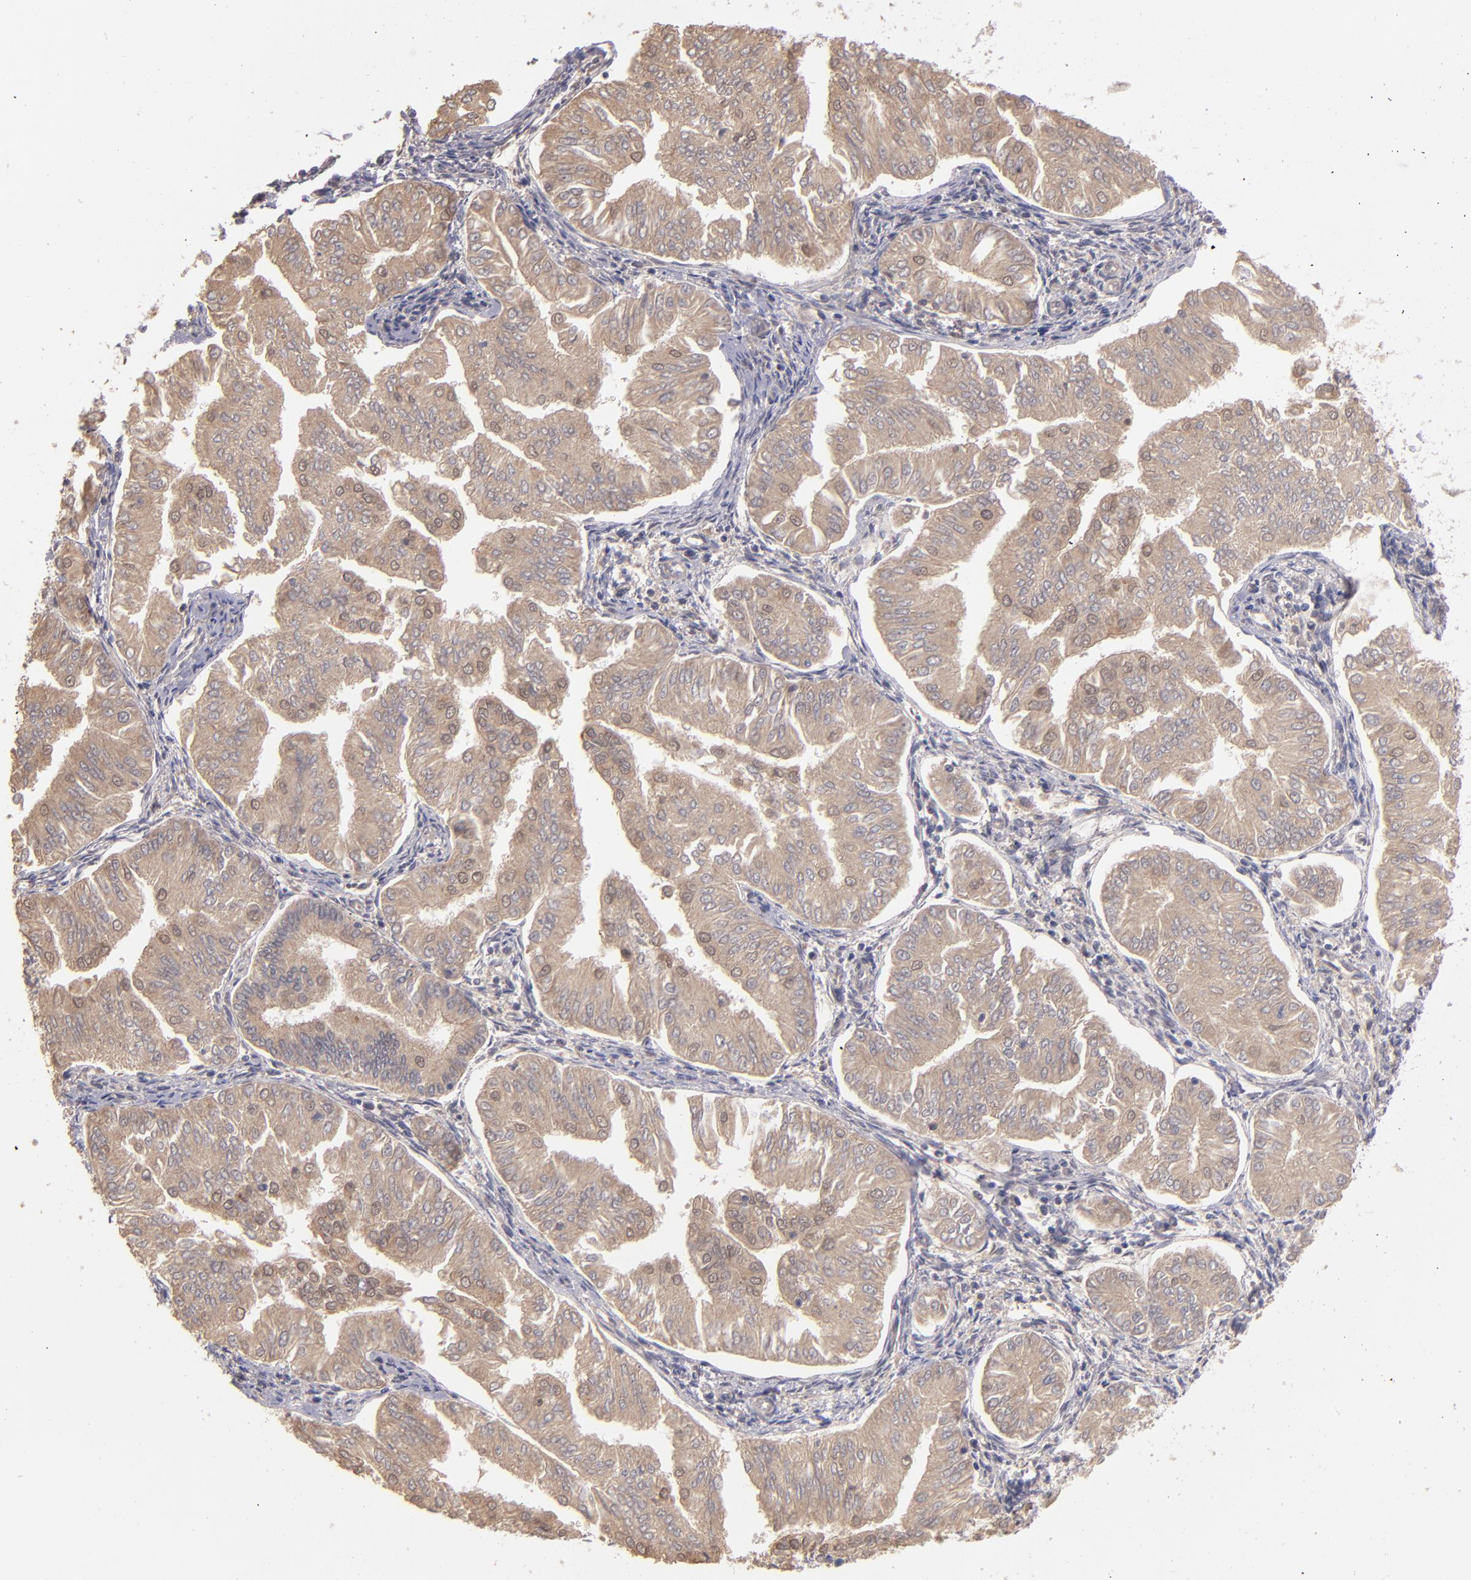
{"staining": {"intensity": "weak", "quantity": "<25%", "location": "nuclear"}, "tissue": "endometrial cancer", "cell_type": "Tumor cells", "image_type": "cancer", "snomed": [{"axis": "morphology", "description": "Adenocarcinoma, NOS"}, {"axis": "topography", "description": "Endometrium"}], "caption": "This is an IHC micrograph of human adenocarcinoma (endometrial). There is no expression in tumor cells.", "gene": "ABHD12B", "patient": {"sex": "female", "age": 53}}